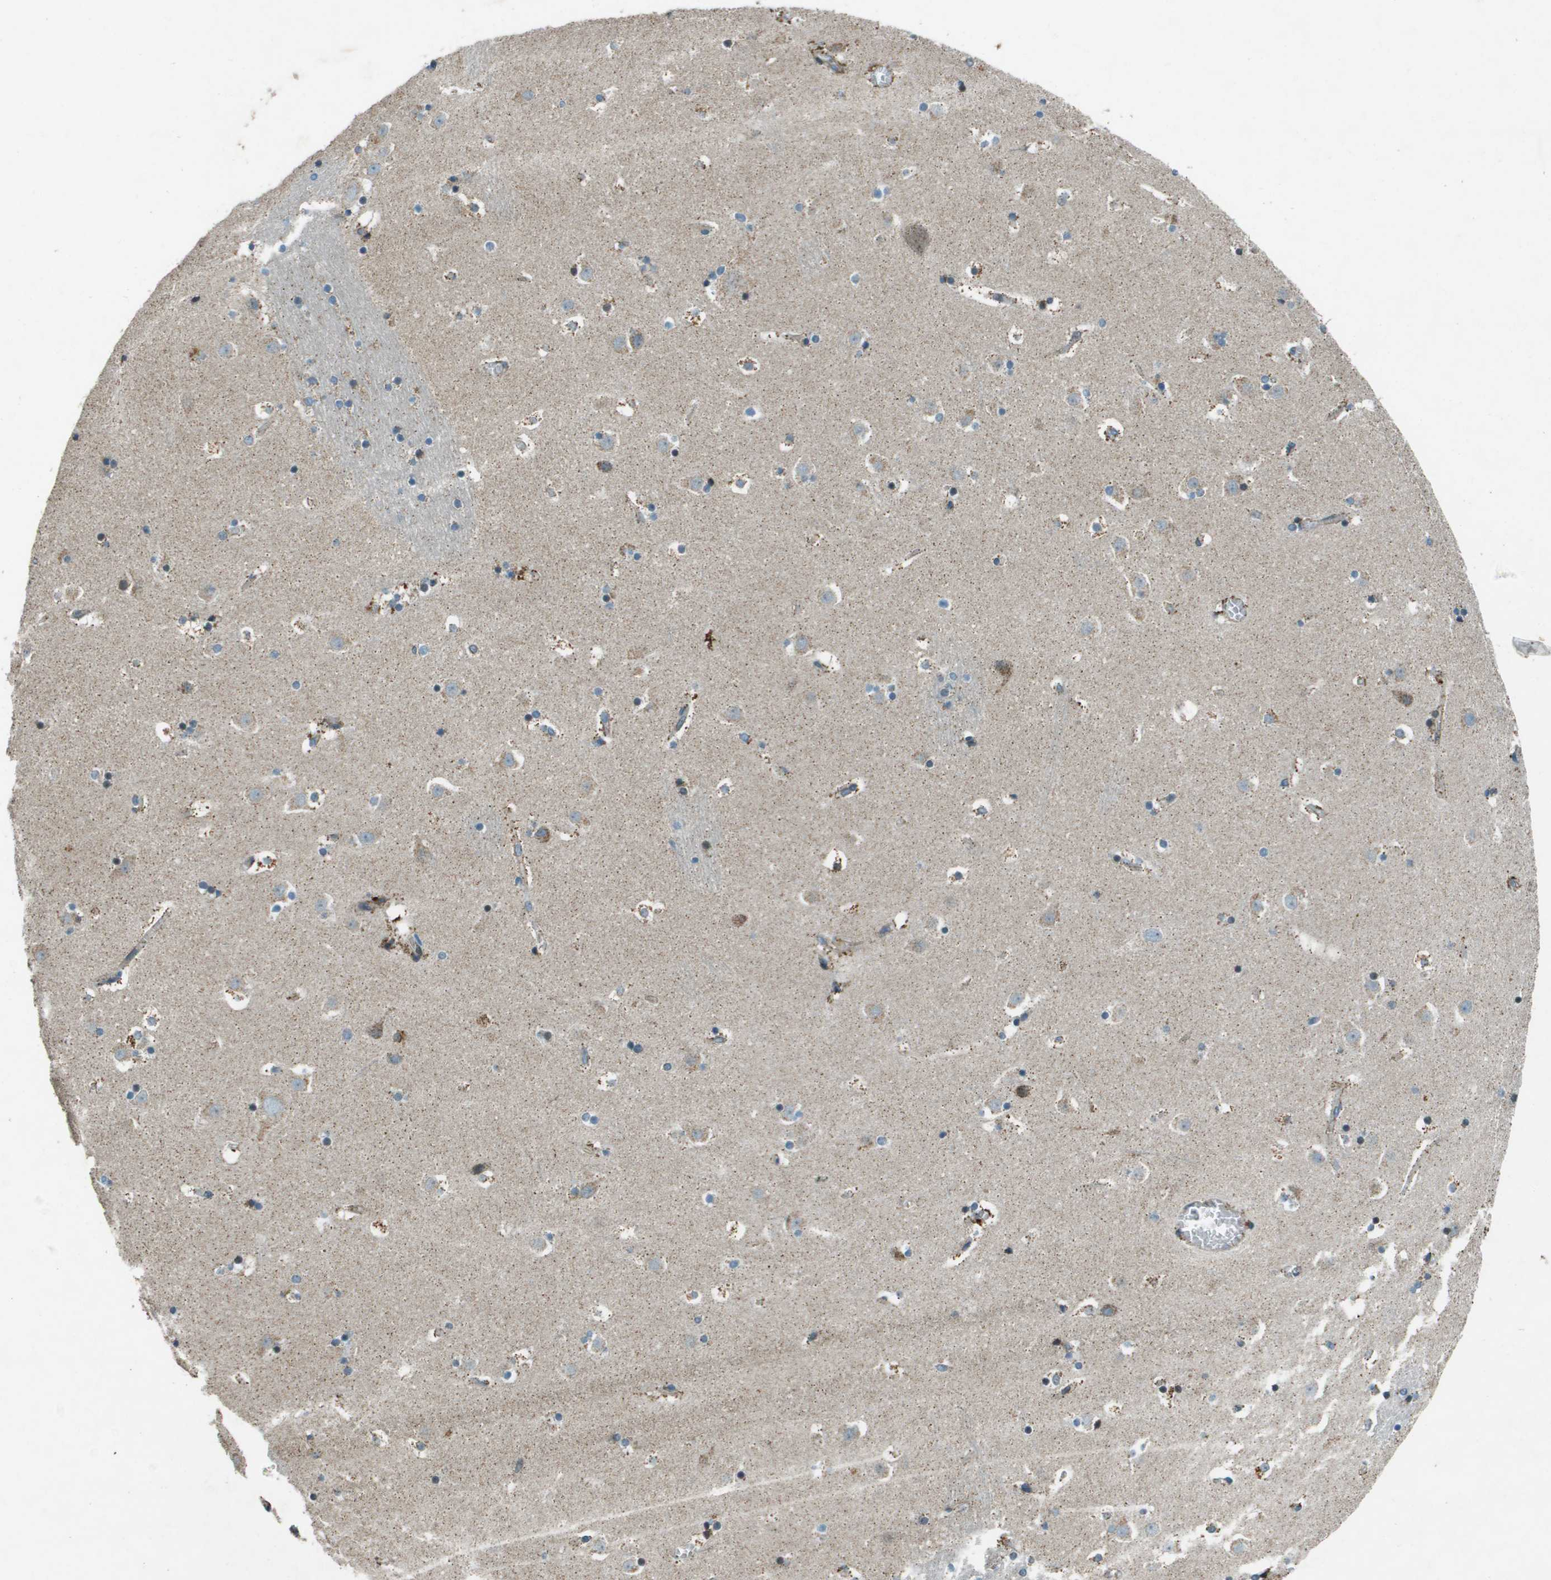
{"staining": {"intensity": "moderate", "quantity": "25%-75%", "location": "cytoplasmic/membranous"}, "tissue": "caudate", "cell_type": "Glial cells", "image_type": "normal", "snomed": [{"axis": "morphology", "description": "Normal tissue, NOS"}, {"axis": "topography", "description": "Lateral ventricle wall"}], "caption": "Brown immunohistochemical staining in benign caudate shows moderate cytoplasmic/membranous expression in about 25%-75% of glial cells. (Brightfield microscopy of DAB IHC at high magnification).", "gene": "MIGA1", "patient": {"sex": "male", "age": 45}}